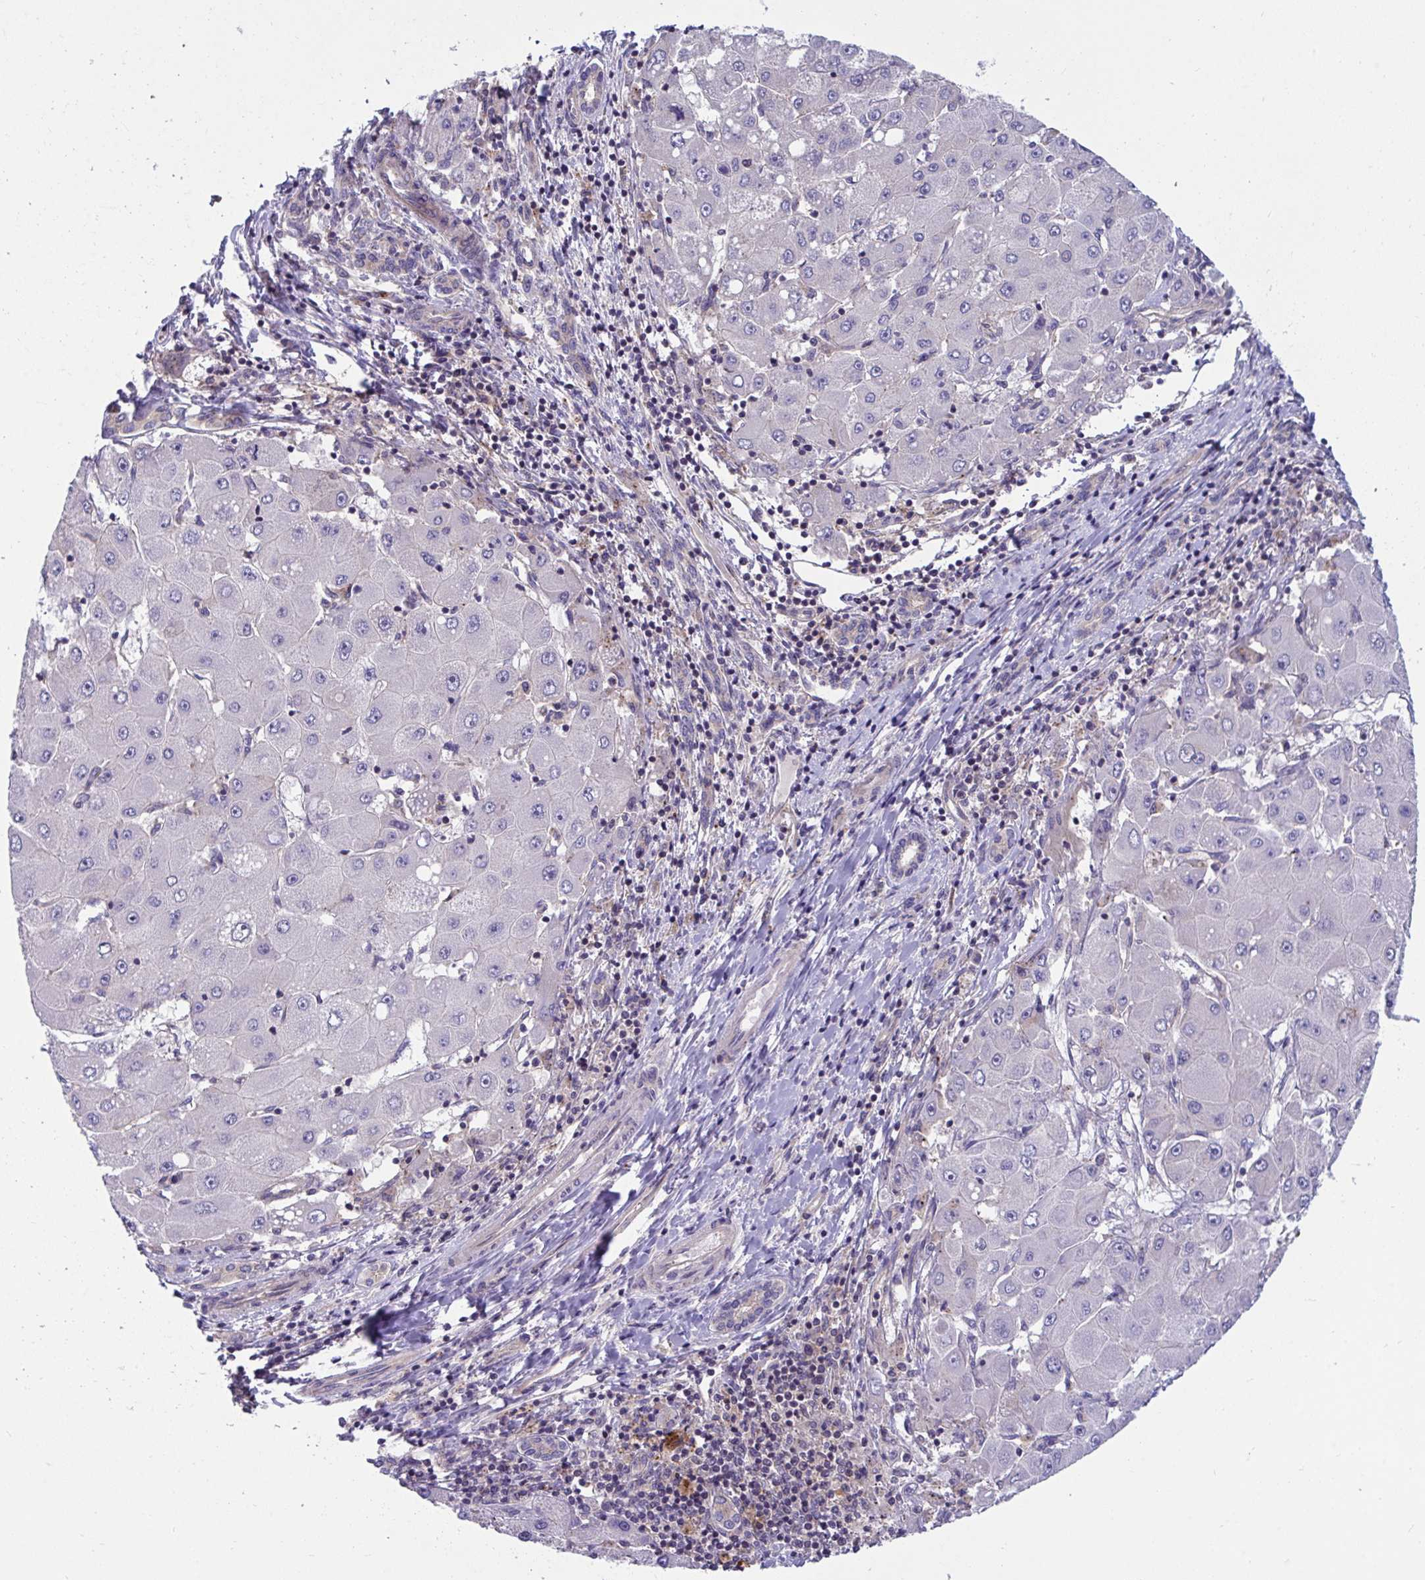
{"staining": {"intensity": "negative", "quantity": "none", "location": "none"}, "tissue": "liver cancer", "cell_type": "Tumor cells", "image_type": "cancer", "snomed": [{"axis": "morphology", "description": "Carcinoma, Hepatocellular, NOS"}, {"axis": "topography", "description": "Liver"}], "caption": "DAB immunohistochemical staining of liver cancer (hepatocellular carcinoma) reveals no significant expression in tumor cells.", "gene": "IST1", "patient": {"sex": "male", "age": 40}}